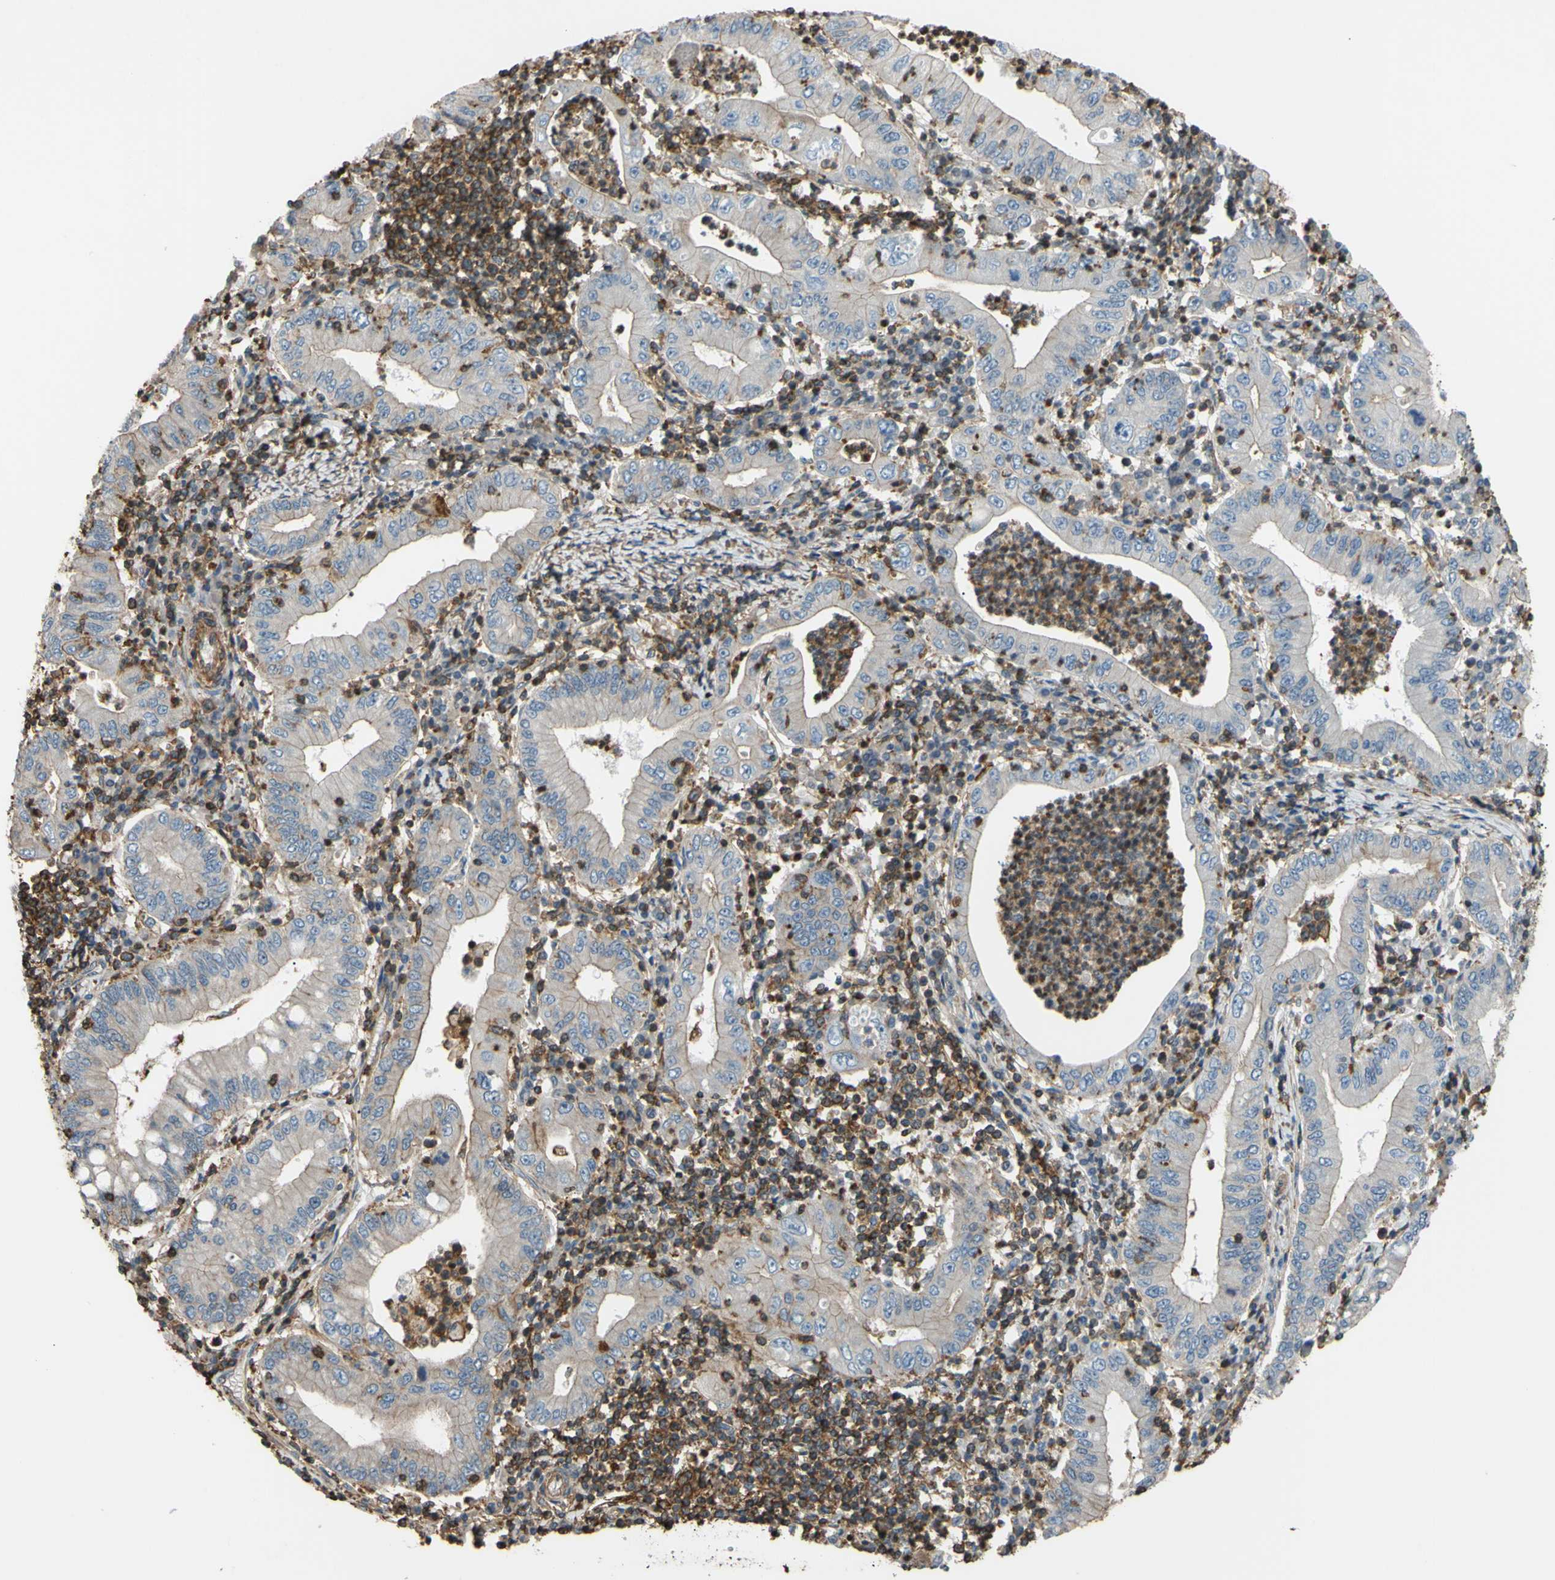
{"staining": {"intensity": "moderate", "quantity": "<25%", "location": "cytoplasmic/membranous"}, "tissue": "stomach cancer", "cell_type": "Tumor cells", "image_type": "cancer", "snomed": [{"axis": "morphology", "description": "Normal tissue, NOS"}, {"axis": "morphology", "description": "Adenocarcinoma, NOS"}, {"axis": "topography", "description": "Esophagus"}, {"axis": "topography", "description": "Stomach, upper"}, {"axis": "topography", "description": "Peripheral nerve tissue"}], "caption": "Immunohistochemistry of stomach cancer (adenocarcinoma) reveals low levels of moderate cytoplasmic/membranous staining in approximately <25% of tumor cells.", "gene": "ADD3", "patient": {"sex": "male", "age": 62}}